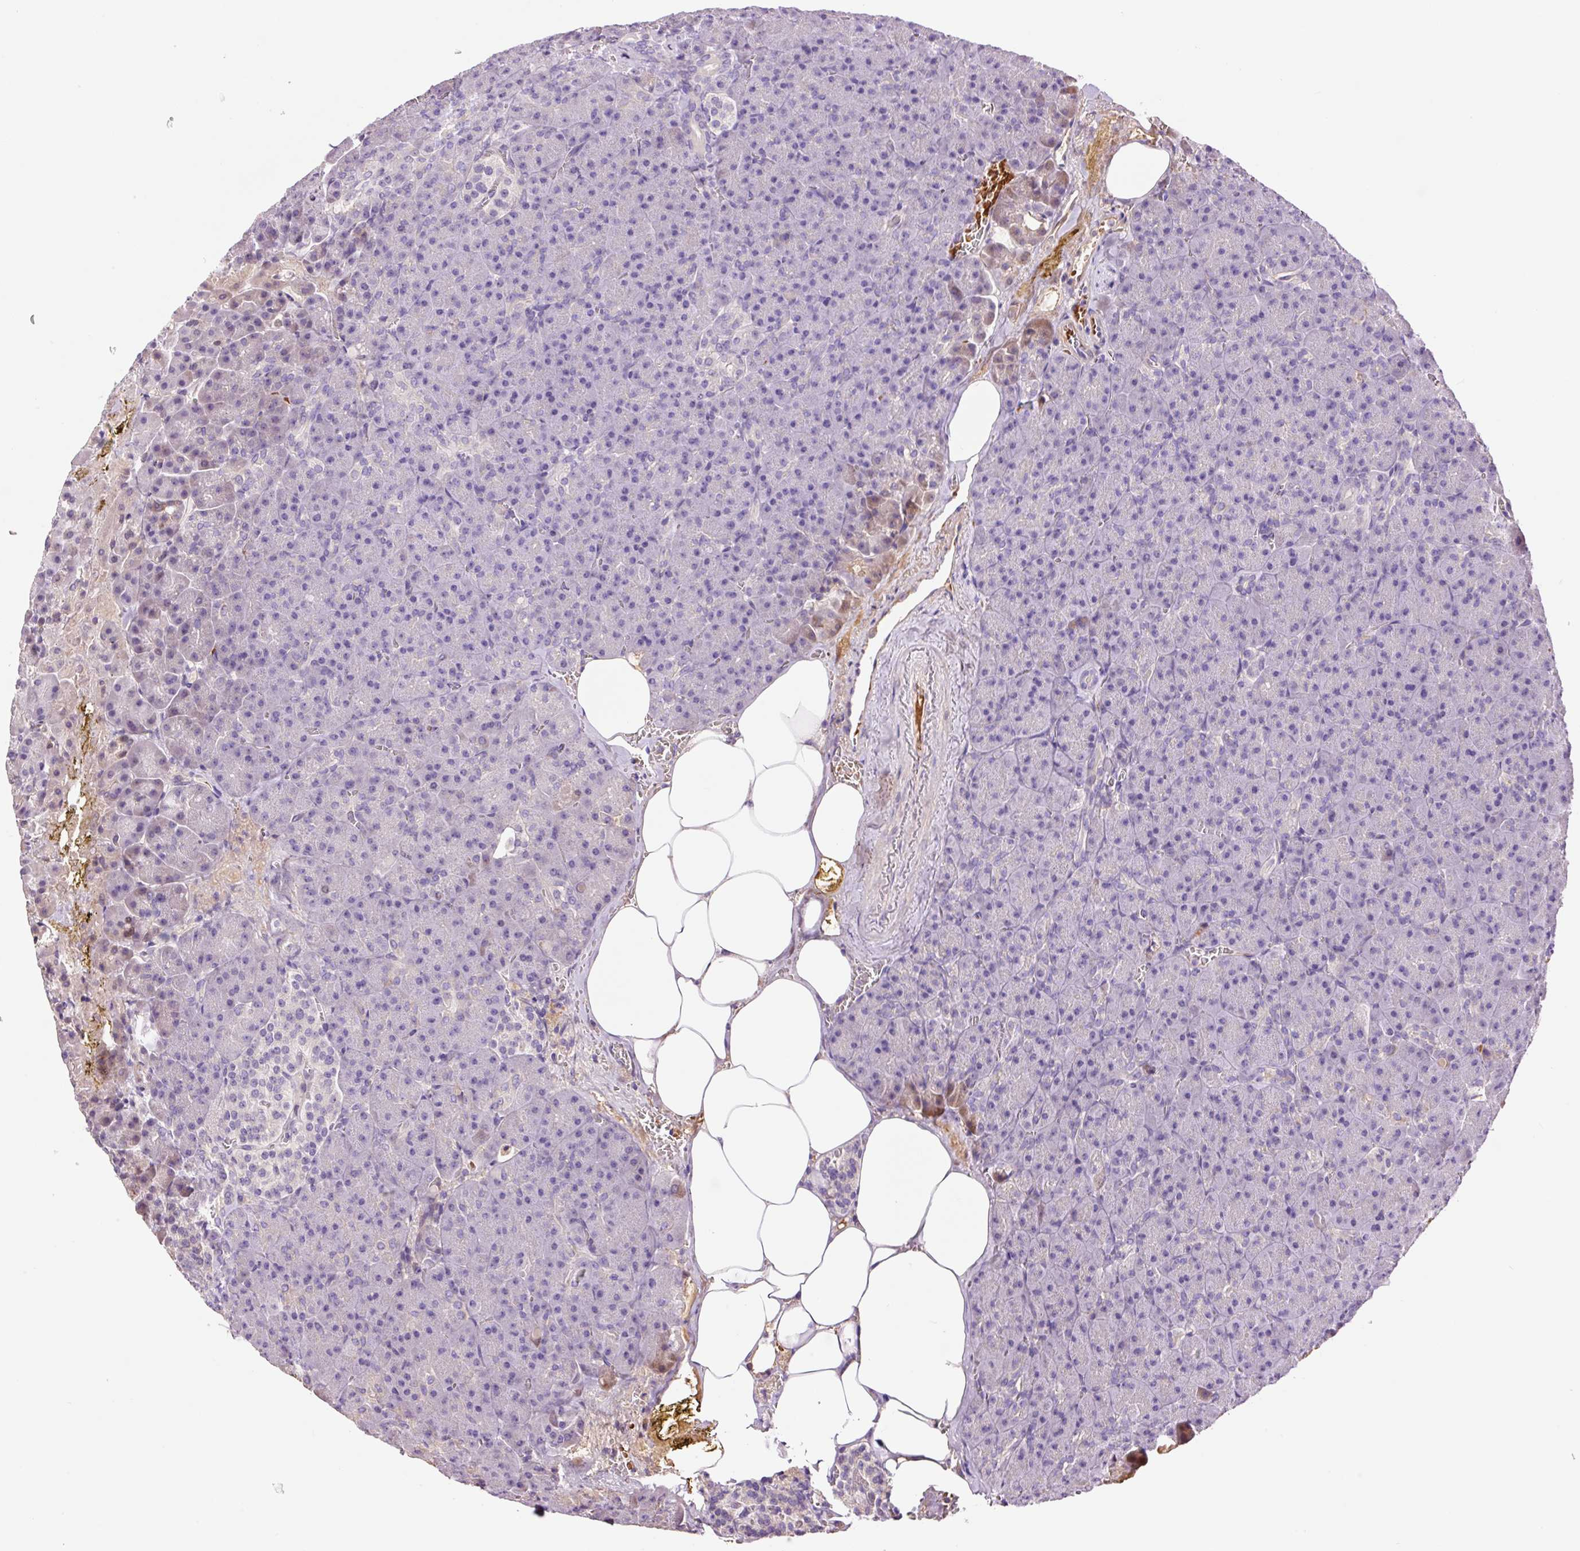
{"staining": {"intensity": "negative", "quantity": "none", "location": "none"}, "tissue": "pancreas", "cell_type": "Exocrine glandular cells", "image_type": "normal", "snomed": [{"axis": "morphology", "description": "Normal tissue, NOS"}, {"axis": "topography", "description": "Pancreas"}], "caption": "Immunohistochemistry photomicrograph of benign pancreas: pancreas stained with DAB displays no significant protein positivity in exocrine glandular cells. Brightfield microscopy of immunohistochemistry stained with DAB (3,3'-diaminobenzidine) (brown) and hematoxylin (blue), captured at high magnification.", "gene": "TMEM235", "patient": {"sex": "female", "age": 74}}